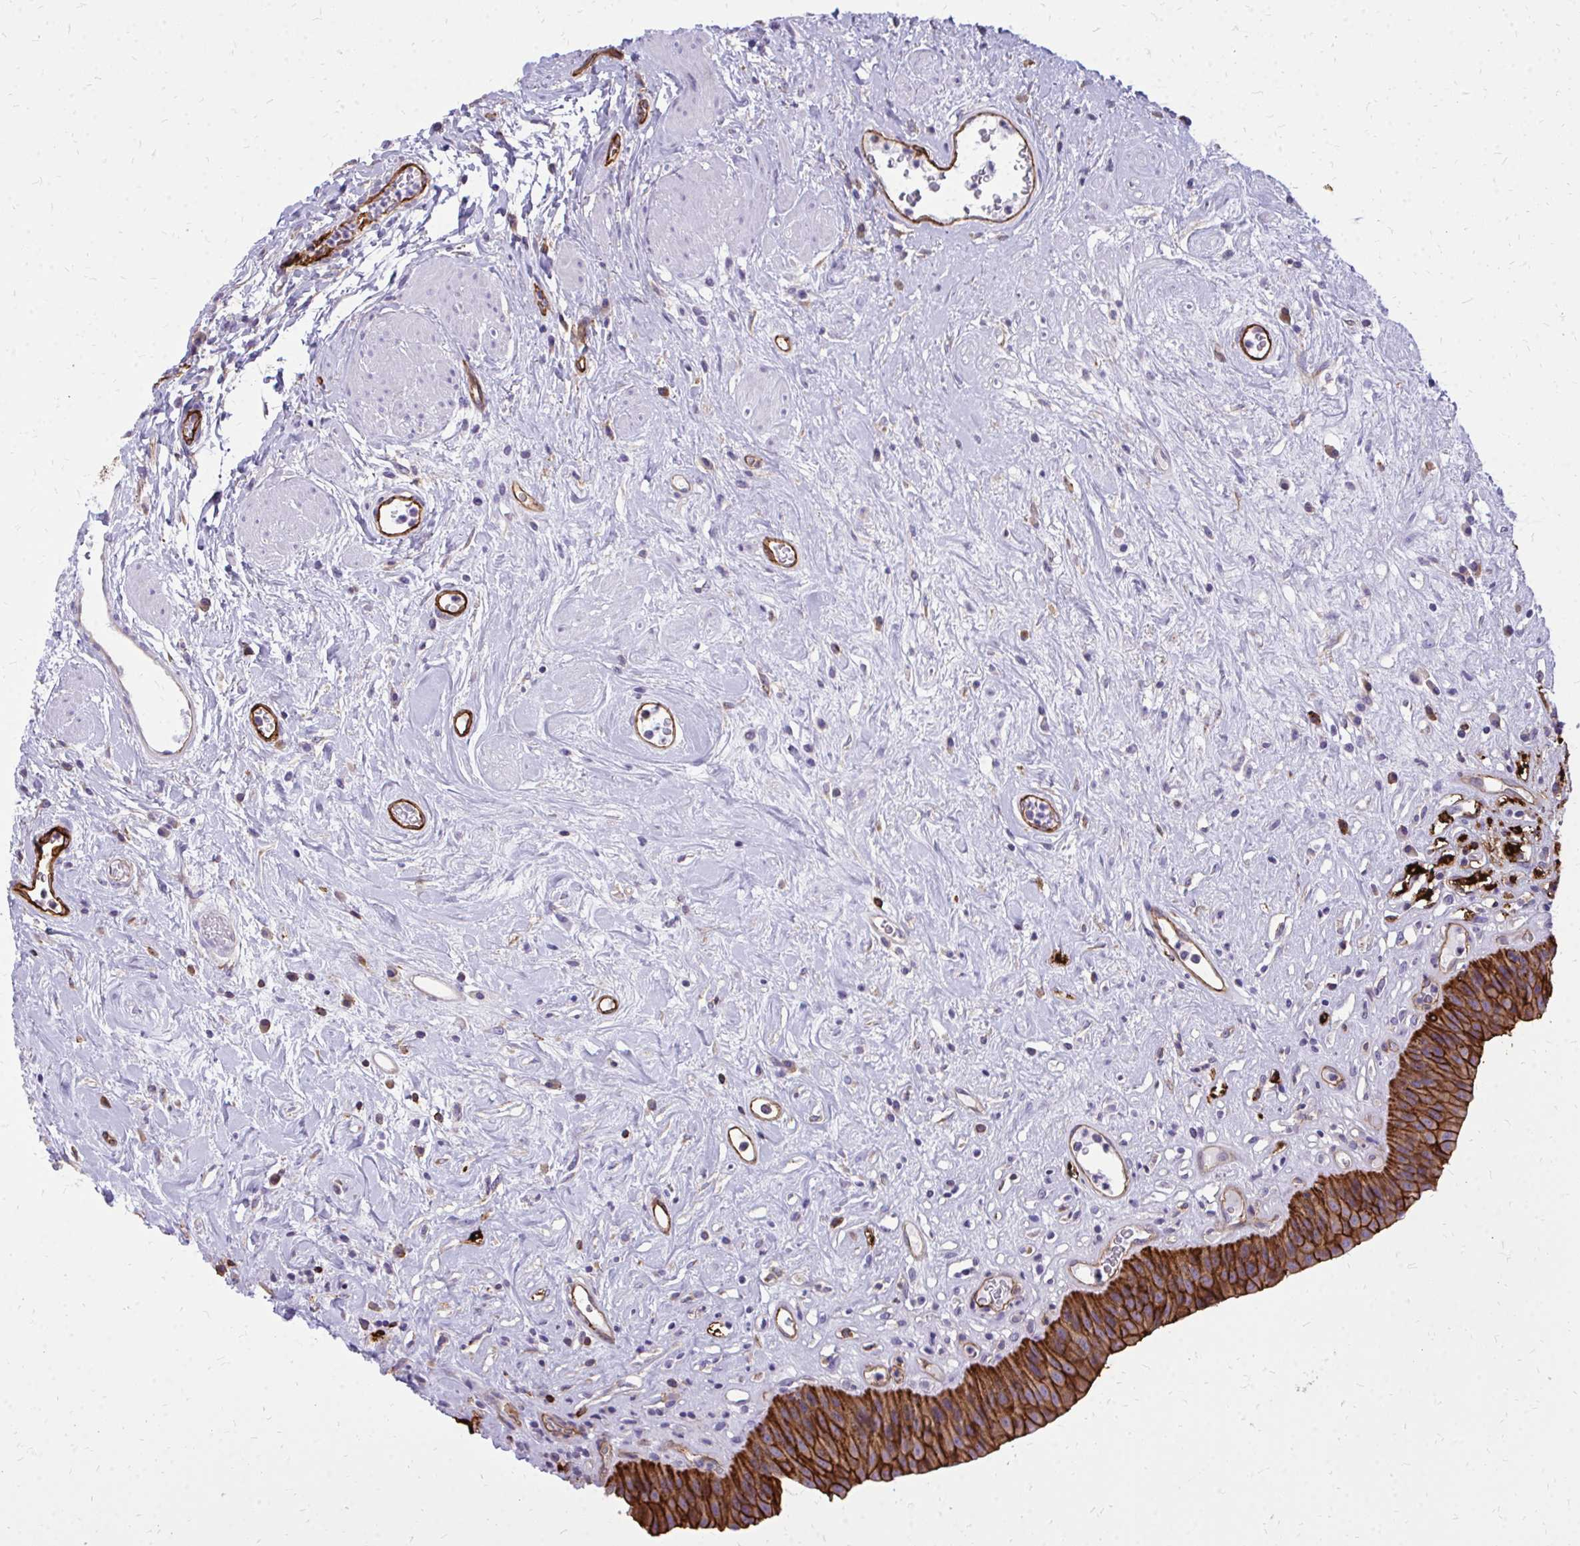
{"staining": {"intensity": "strong", "quantity": ">75%", "location": "cytoplasmic/membranous"}, "tissue": "urinary bladder", "cell_type": "Urothelial cells", "image_type": "normal", "snomed": [{"axis": "morphology", "description": "Normal tissue, NOS"}, {"axis": "topography", "description": "Urinary bladder"}], "caption": "IHC of normal urinary bladder displays high levels of strong cytoplasmic/membranous expression in about >75% of urothelial cells. (brown staining indicates protein expression, while blue staining denotes nuclei).", "gene": "MARCKSL1", "patient": {"sex": "female", "age": 56}}